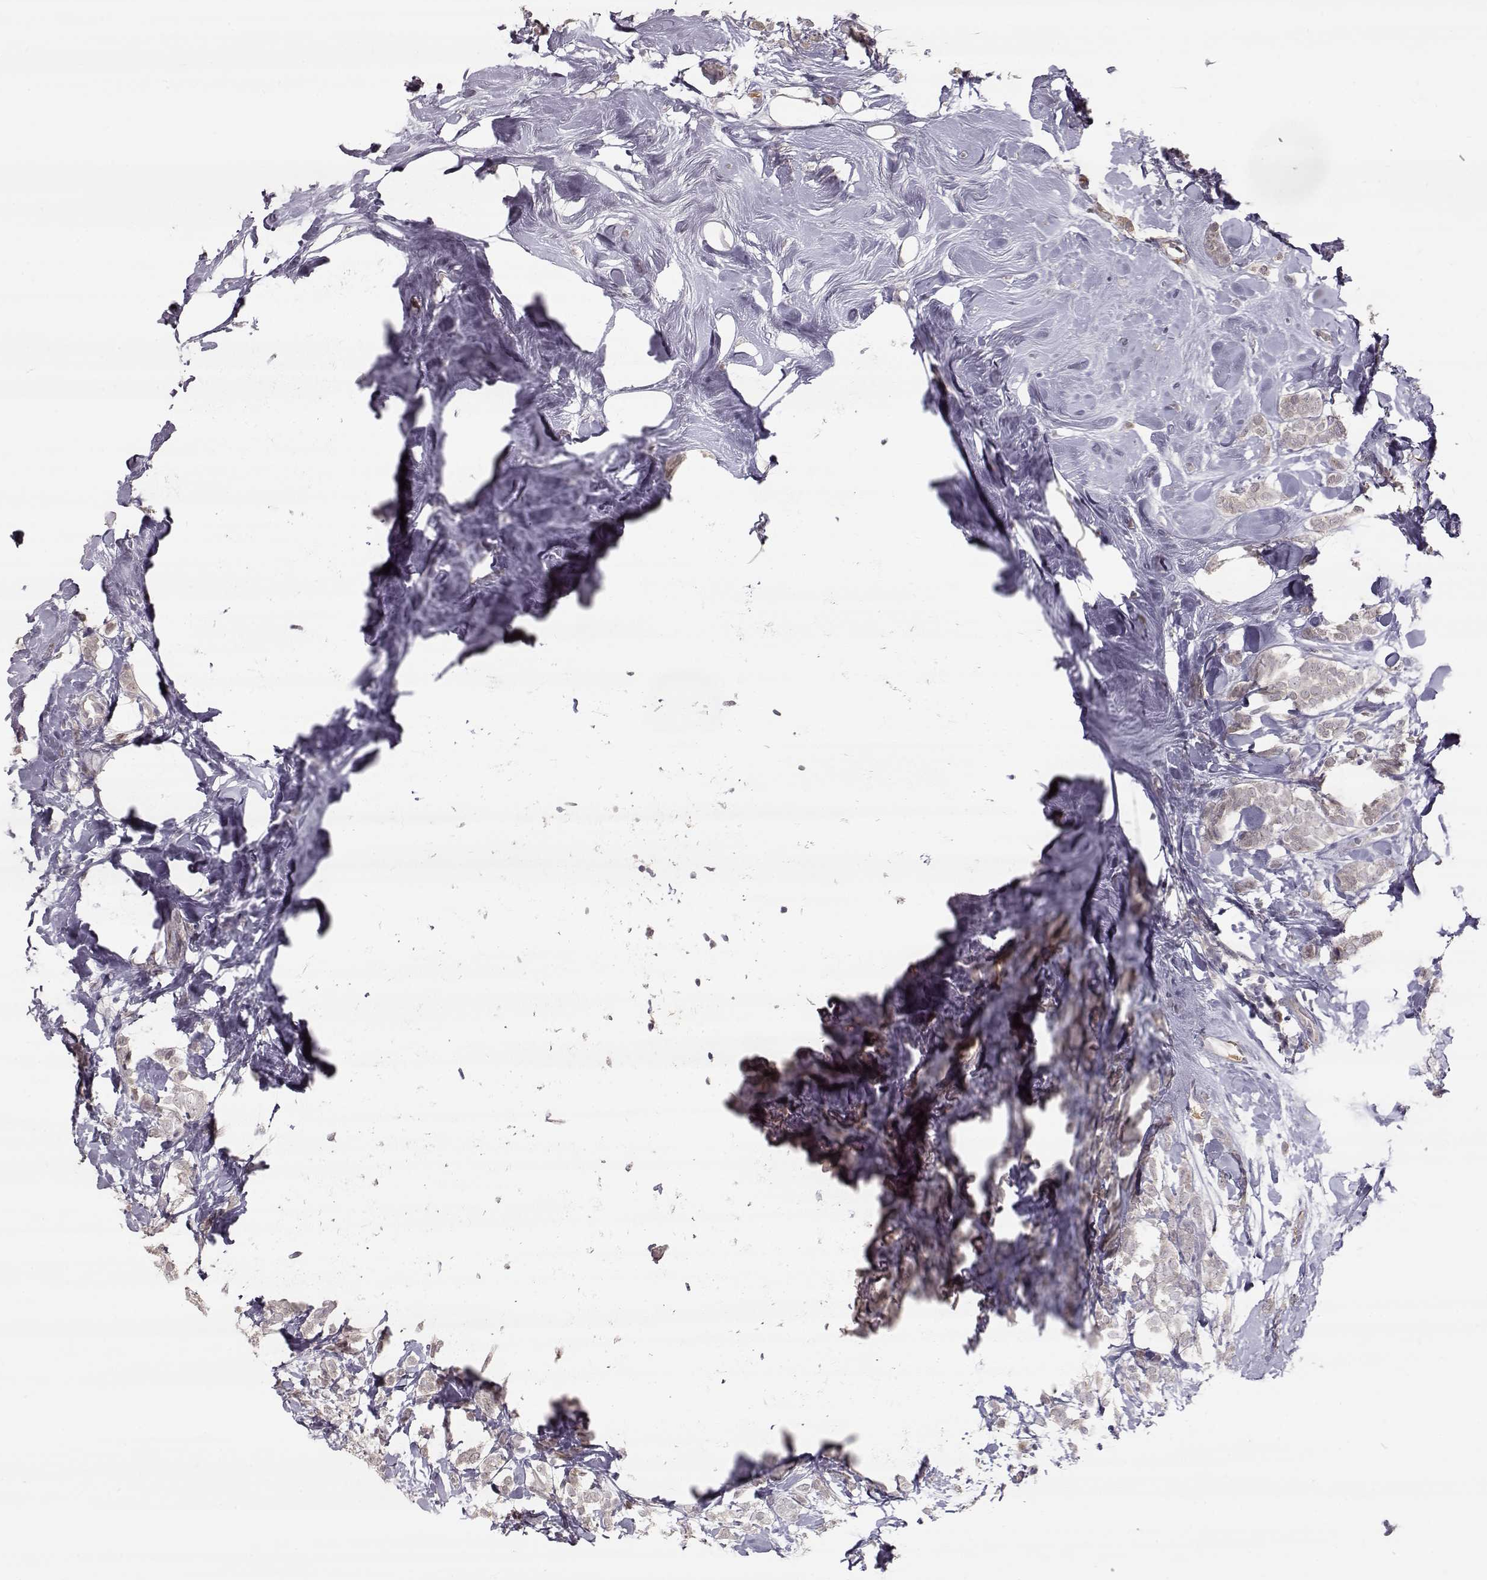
{"staining": {"intensity": "negative", "quantity": "none", "location": "none"}, "tissue": "breast cancer", "cell_type": "Tumor cells", "image_type": "cancer", "snomed": [{"axis": "morphology", "description": "Lobular carcinoma"}, {"axis": "topography", "description": "Breast"}], "caption": "IHC of breast lobular carcinoma exhibits no positivity in tumor cells.", "gene": "PNMT", "patient": {"sex": "female", "age": 49}}